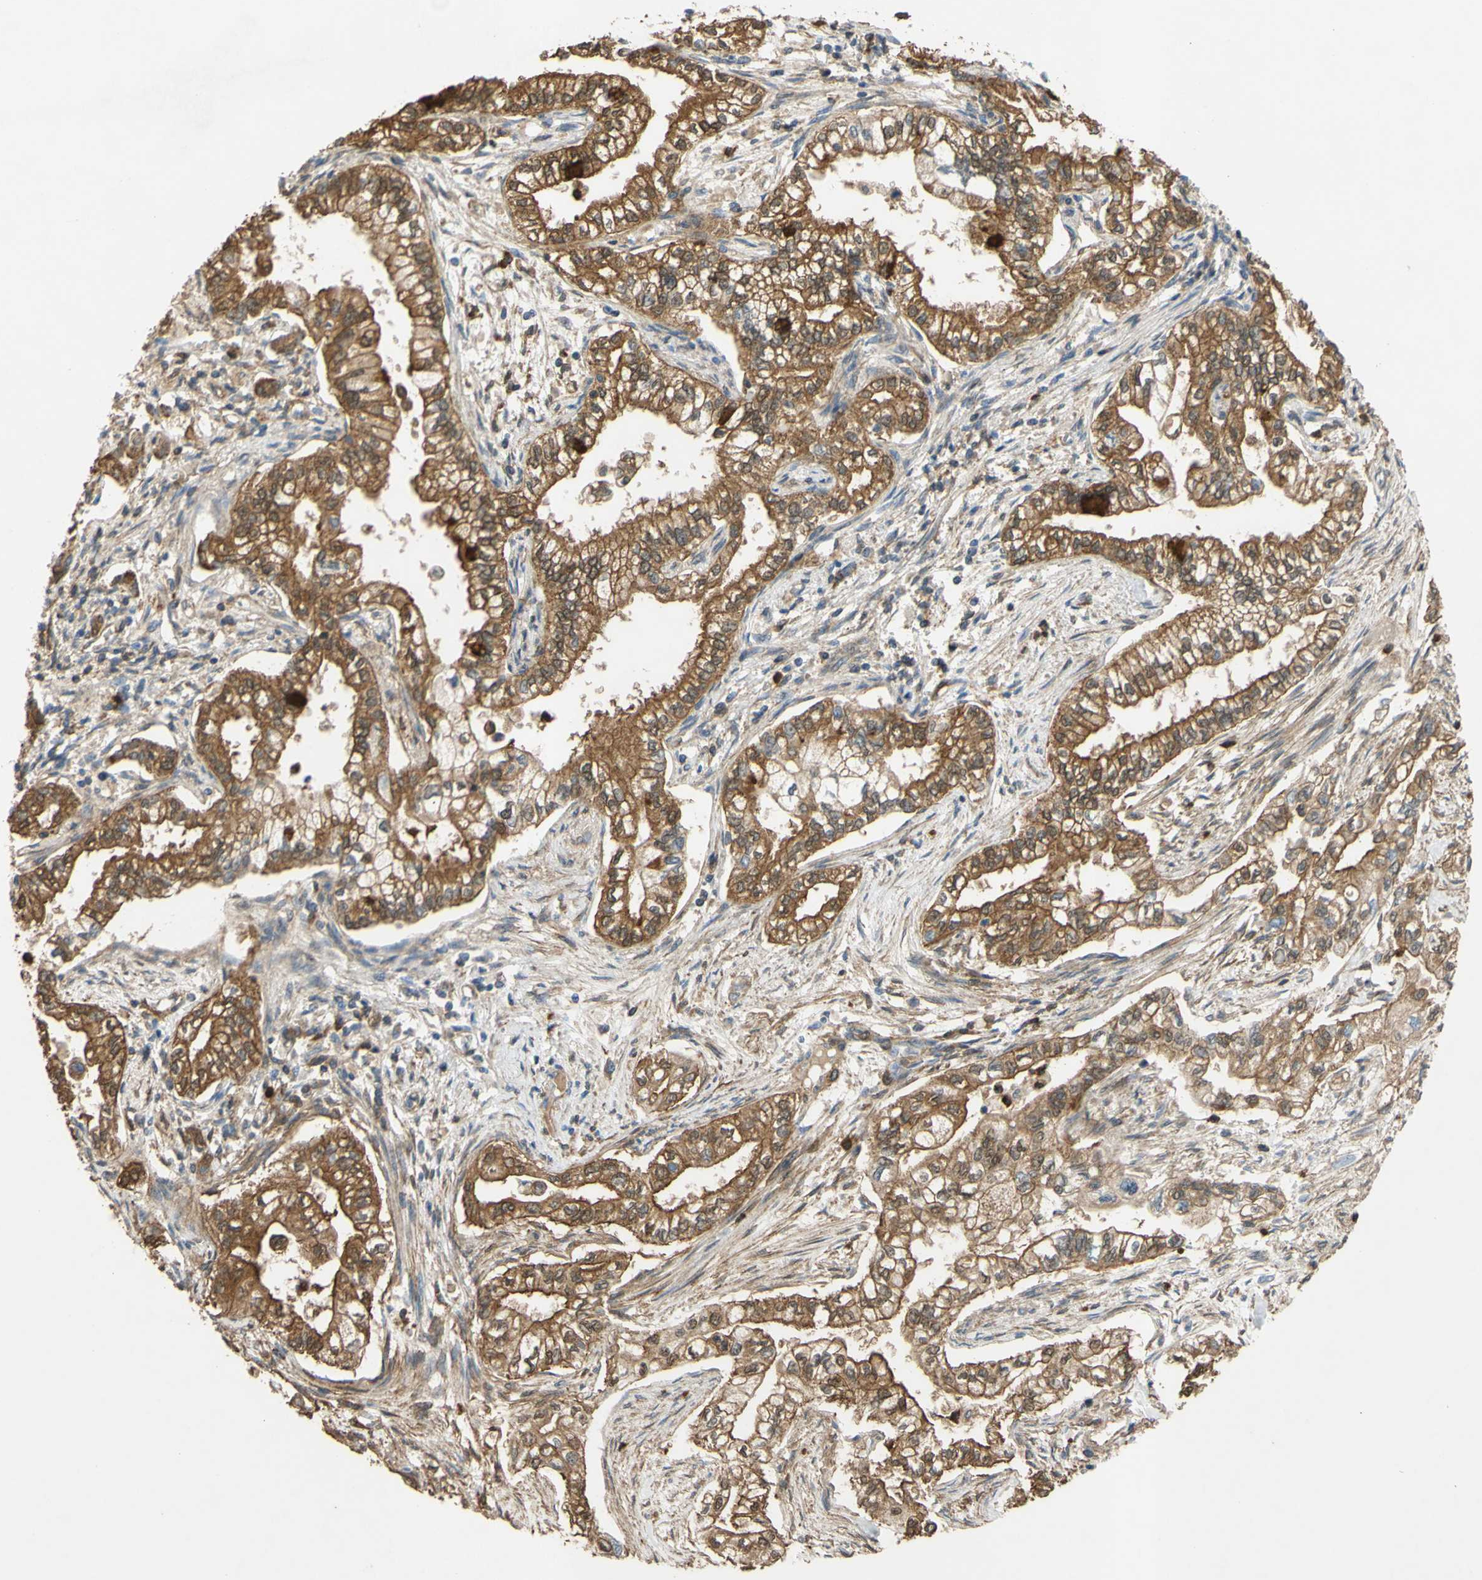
{"staining": {"intensity": "moderate", "quantity": ">75%", "location": "cytoplasmic/membranous"}, "tissue": "pancreatic cancer", "cell_type": "Tumor cells", "image_type": "cancer", "snomed": [{"axis": "morphology", "description": "Normal tissue, NOS"}, {"axis": "topography", "description": "Pancreas"}], "caption": "Tumor cells exhibit medium levels of moderate cytoplasmic/membranous staining in approximately >75% of cells in human pancreatic cancer.", "gene": "CTTN", "patient": {"sex": "male", "age": 42}}